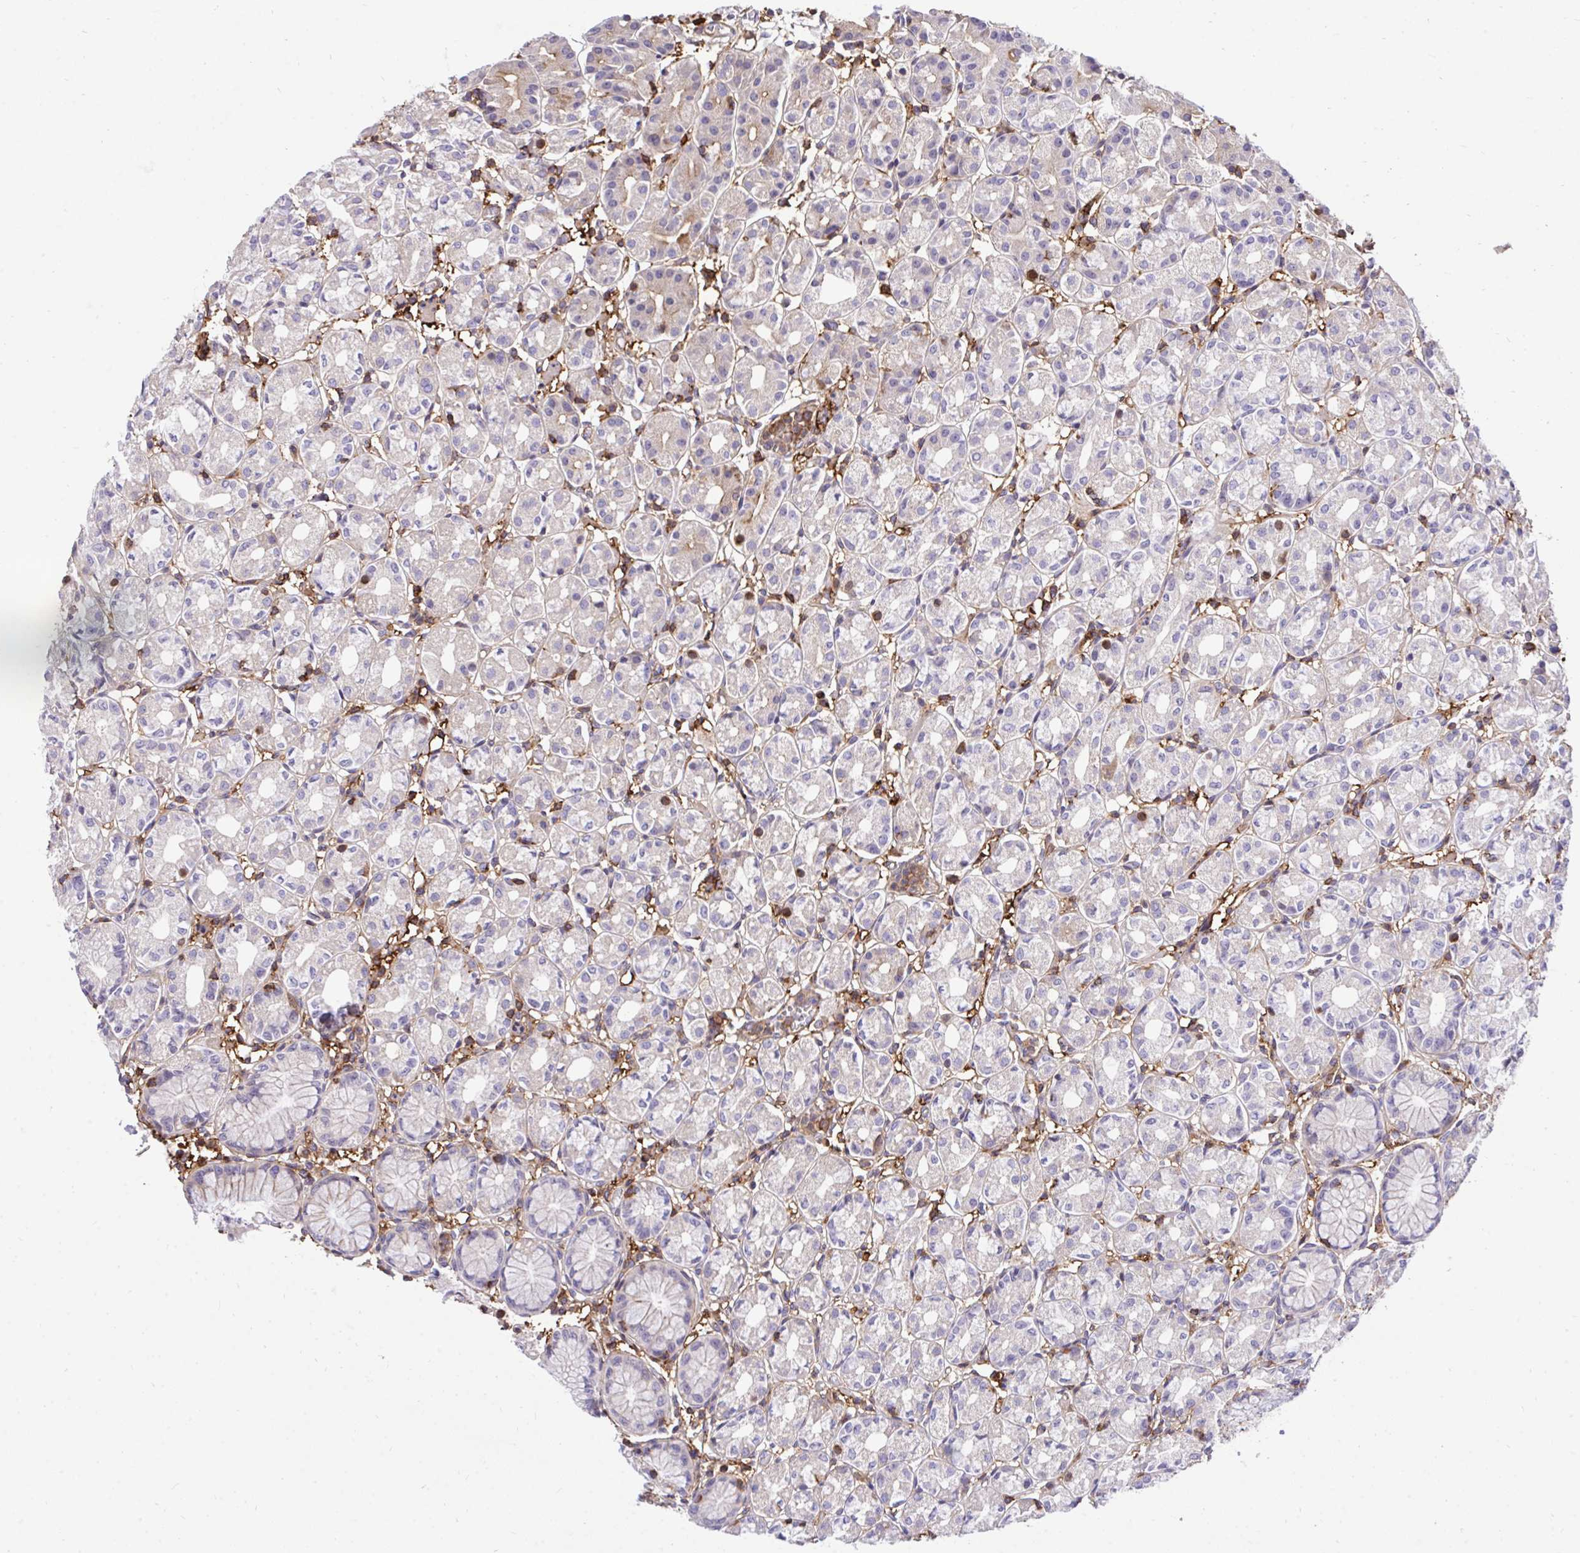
{"staining": {"intensity": "negative", "quantity": "none", "location": "none"}, "tissue": "stomach", "cell_type": "Glandular cells", "image_type": "normal", "snomed": [{"axis": "morphology", "description": "Normal tissue, NOS"}, {"axis": "topography", "description": "Stomach"}], "caption": "High magnification brightfield microscopy of normal stomach stained with DAB (brown) and counterstained with hematoxylin (blue): glandular cells show no significant expression. (Stains: DAB (3,3'-diaminobenzidine) immunohistochemistry with hematoxylin counter stain, Microscopy: brightfield microscopy at high magnification).", "gene": "ERI1", "patient": {"sex": "female", "age": 57}}